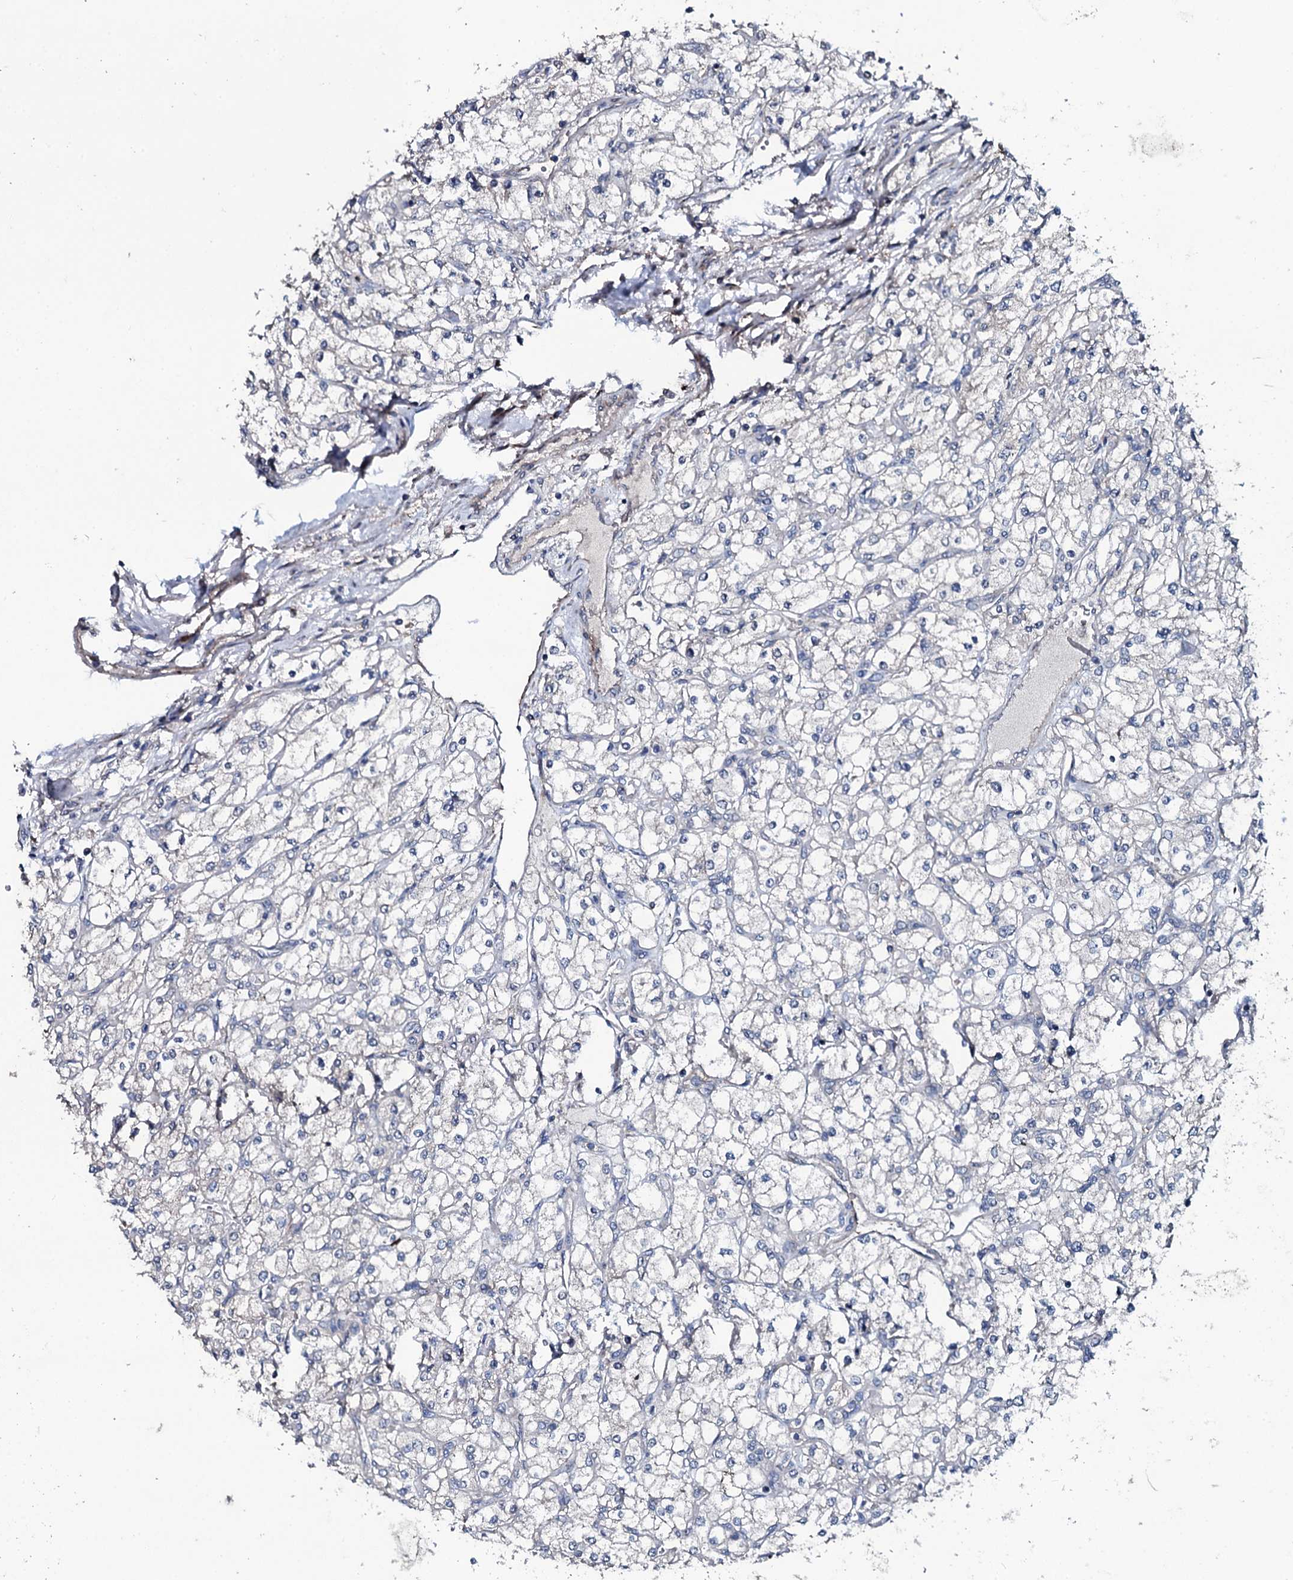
{"staining": {"intensity": "negative", "quantity": "none", "location": "none"}, "tissue": "renal cancer", "cell_type": "Tumor cells", "image_type": "cancer", "snomed": [{"axis": "morphology", "description": "Adenocarcinoma, NOS"}, {"axis": "topography", "description": "Kidney"}], "caption": "The micrograph shows no staining of tumor cells in renal cancer (adenocarcinoma).", "gene": "IL12B", "patient": {"sex": "male", "age": 80}}